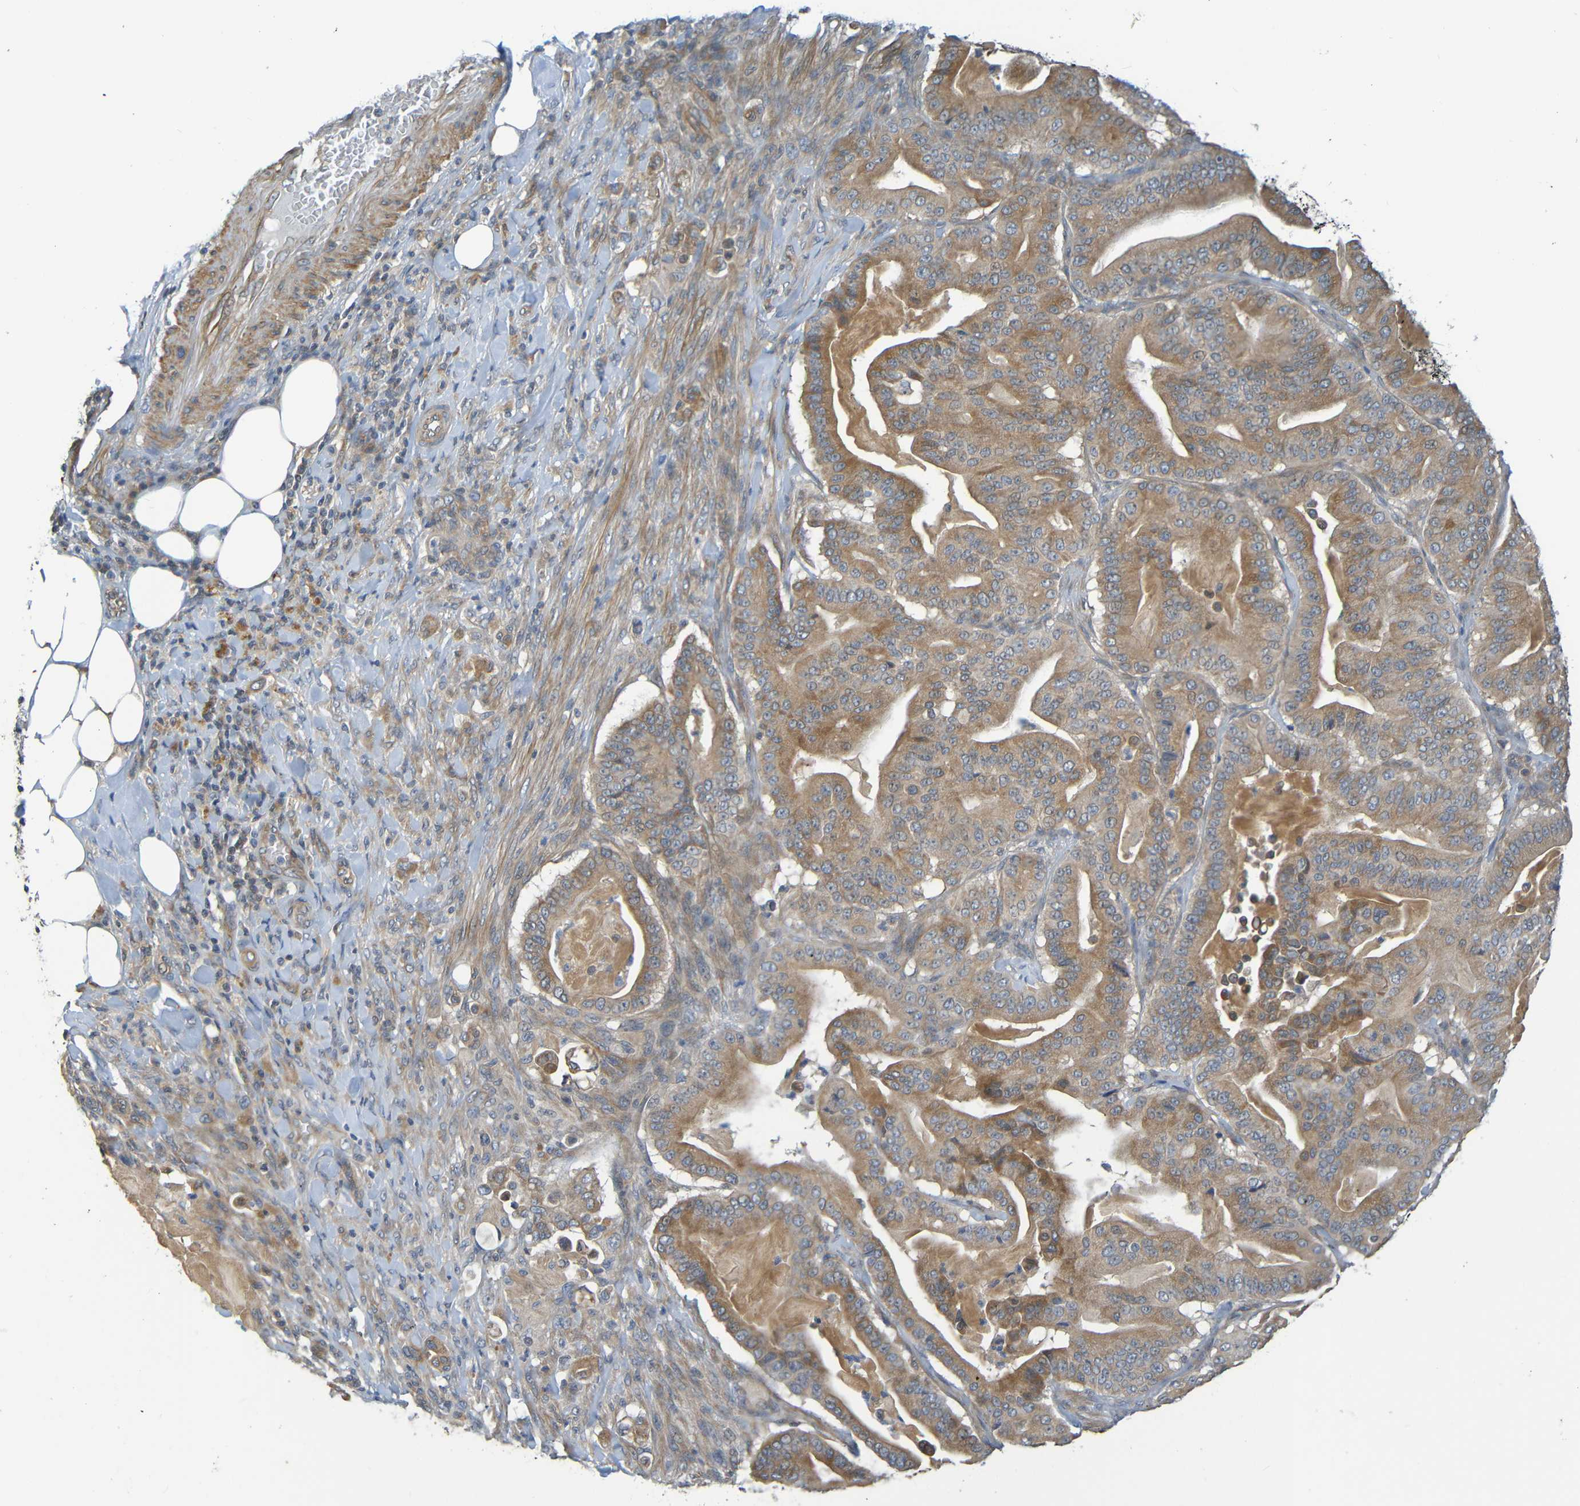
{"staining": {"intensity": "moderate", "quantity": ">75%", "location": "cytoplasmic/membranous"}, "tissue": "pancreatic cancer", "cell_type": "Tumor cells", "image_type": "cancer", "snomed": [{"axis": "morphology", "description": "Adenocarcinoma, NOS"}, {"axis": "topography", "description": "Pancreas"}], "caption": "A brown stain labels moderate cytoplasmic/membranous expression of a protein in human pancreatic adenocarcinoma tumor cells.", "gene": "CYP4F2", "patient": {"sex": "male", "age": 63}}